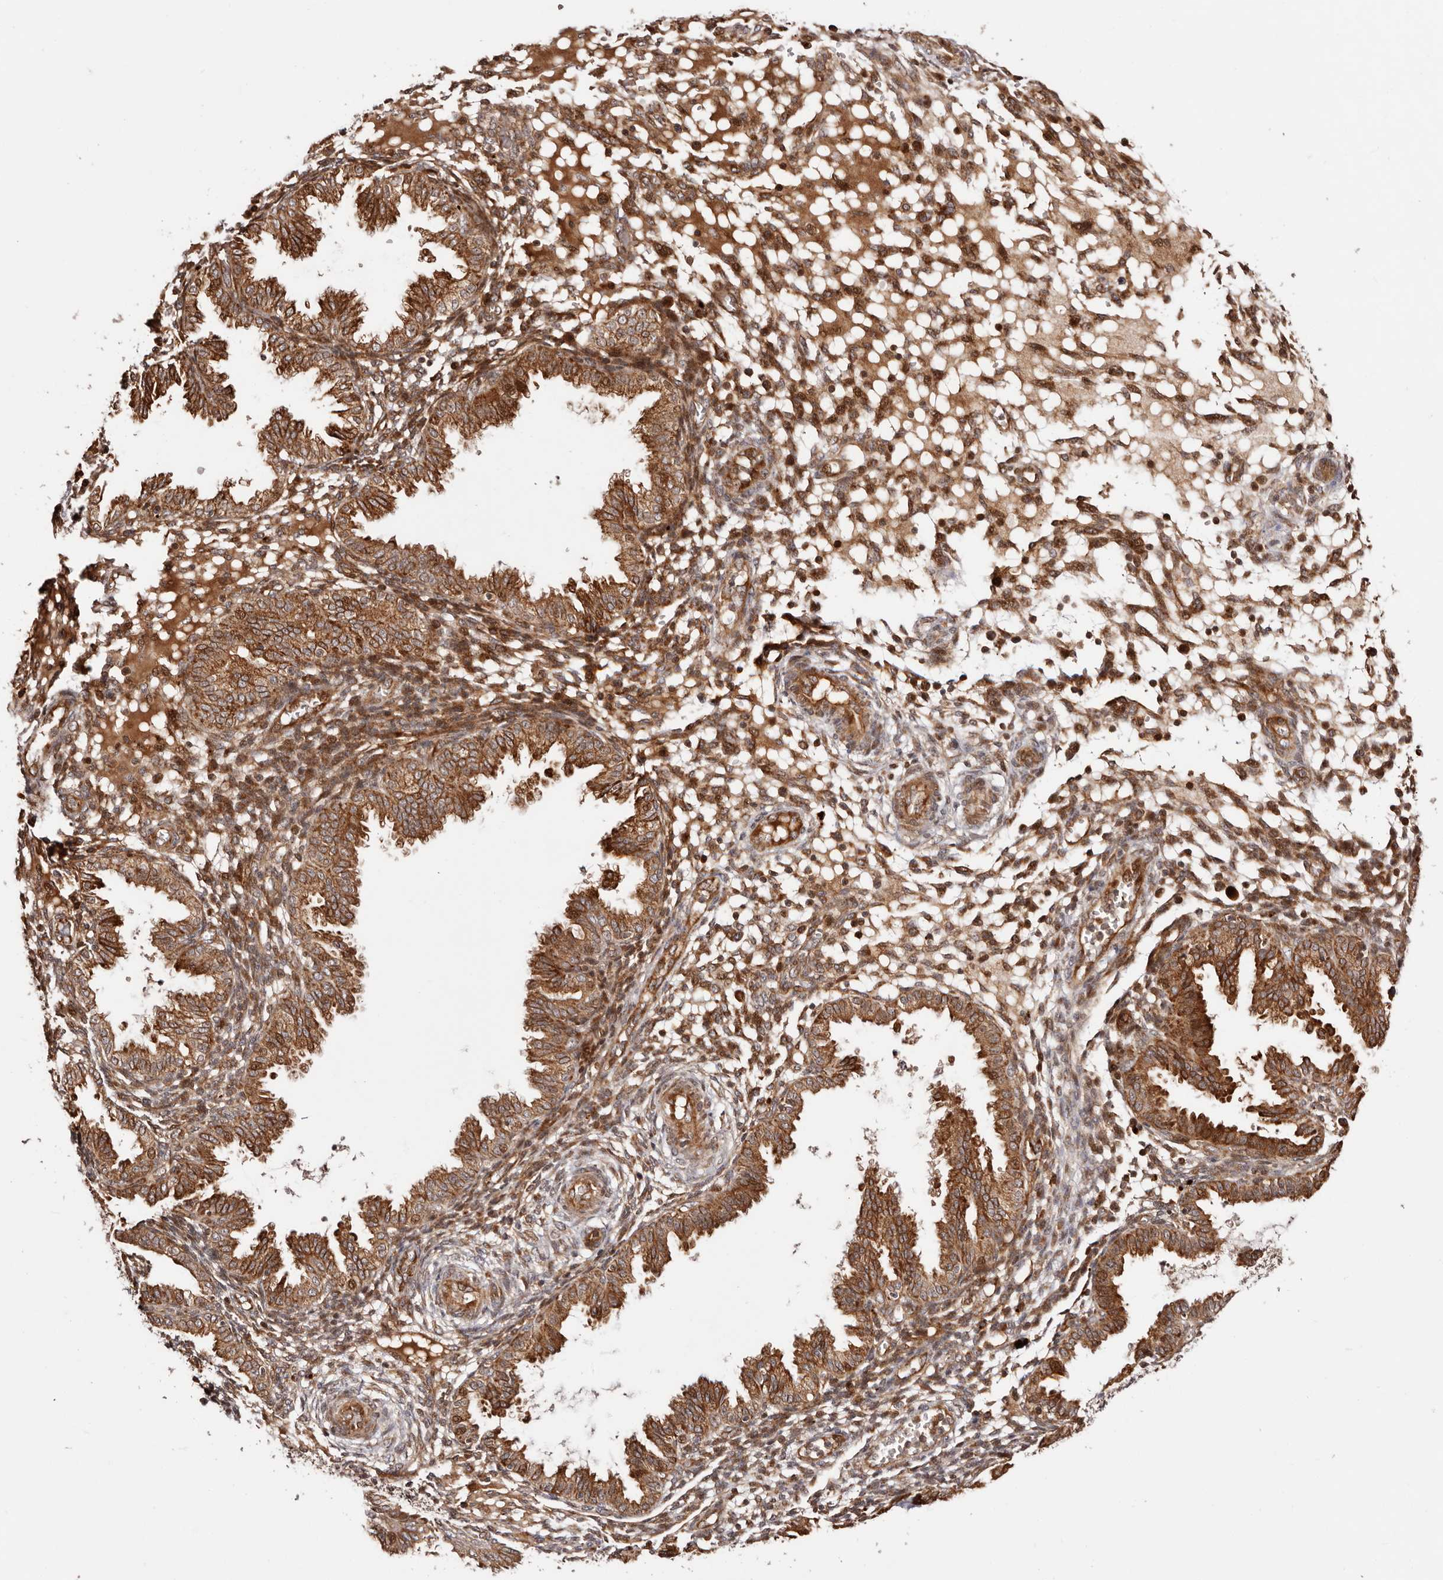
{"staining": {"intensity": "moderate", "quantity": "25%-75%", "location": "cytoplasmic/membranous,nuclear"}, "tissue": "endometrium", "cell_type": "Cells in endometrial stroma", "image_type": "normal", "snomed": [{"axis": "morphology", "description": "Normal tissue, NOS"}, {"axis": "topography", "description": "Endometrium"}], "caption": "Immunohistochemistry image of normal endometrium stained for a protein (brown), which demonstrates medium levels of moderate cytoplasmic/membranous,nuclear expression in about 25%-75% of cells in endometrial stroma.", "gene": "PTPN22", "patient": {"sex": "female", "age": 33}}